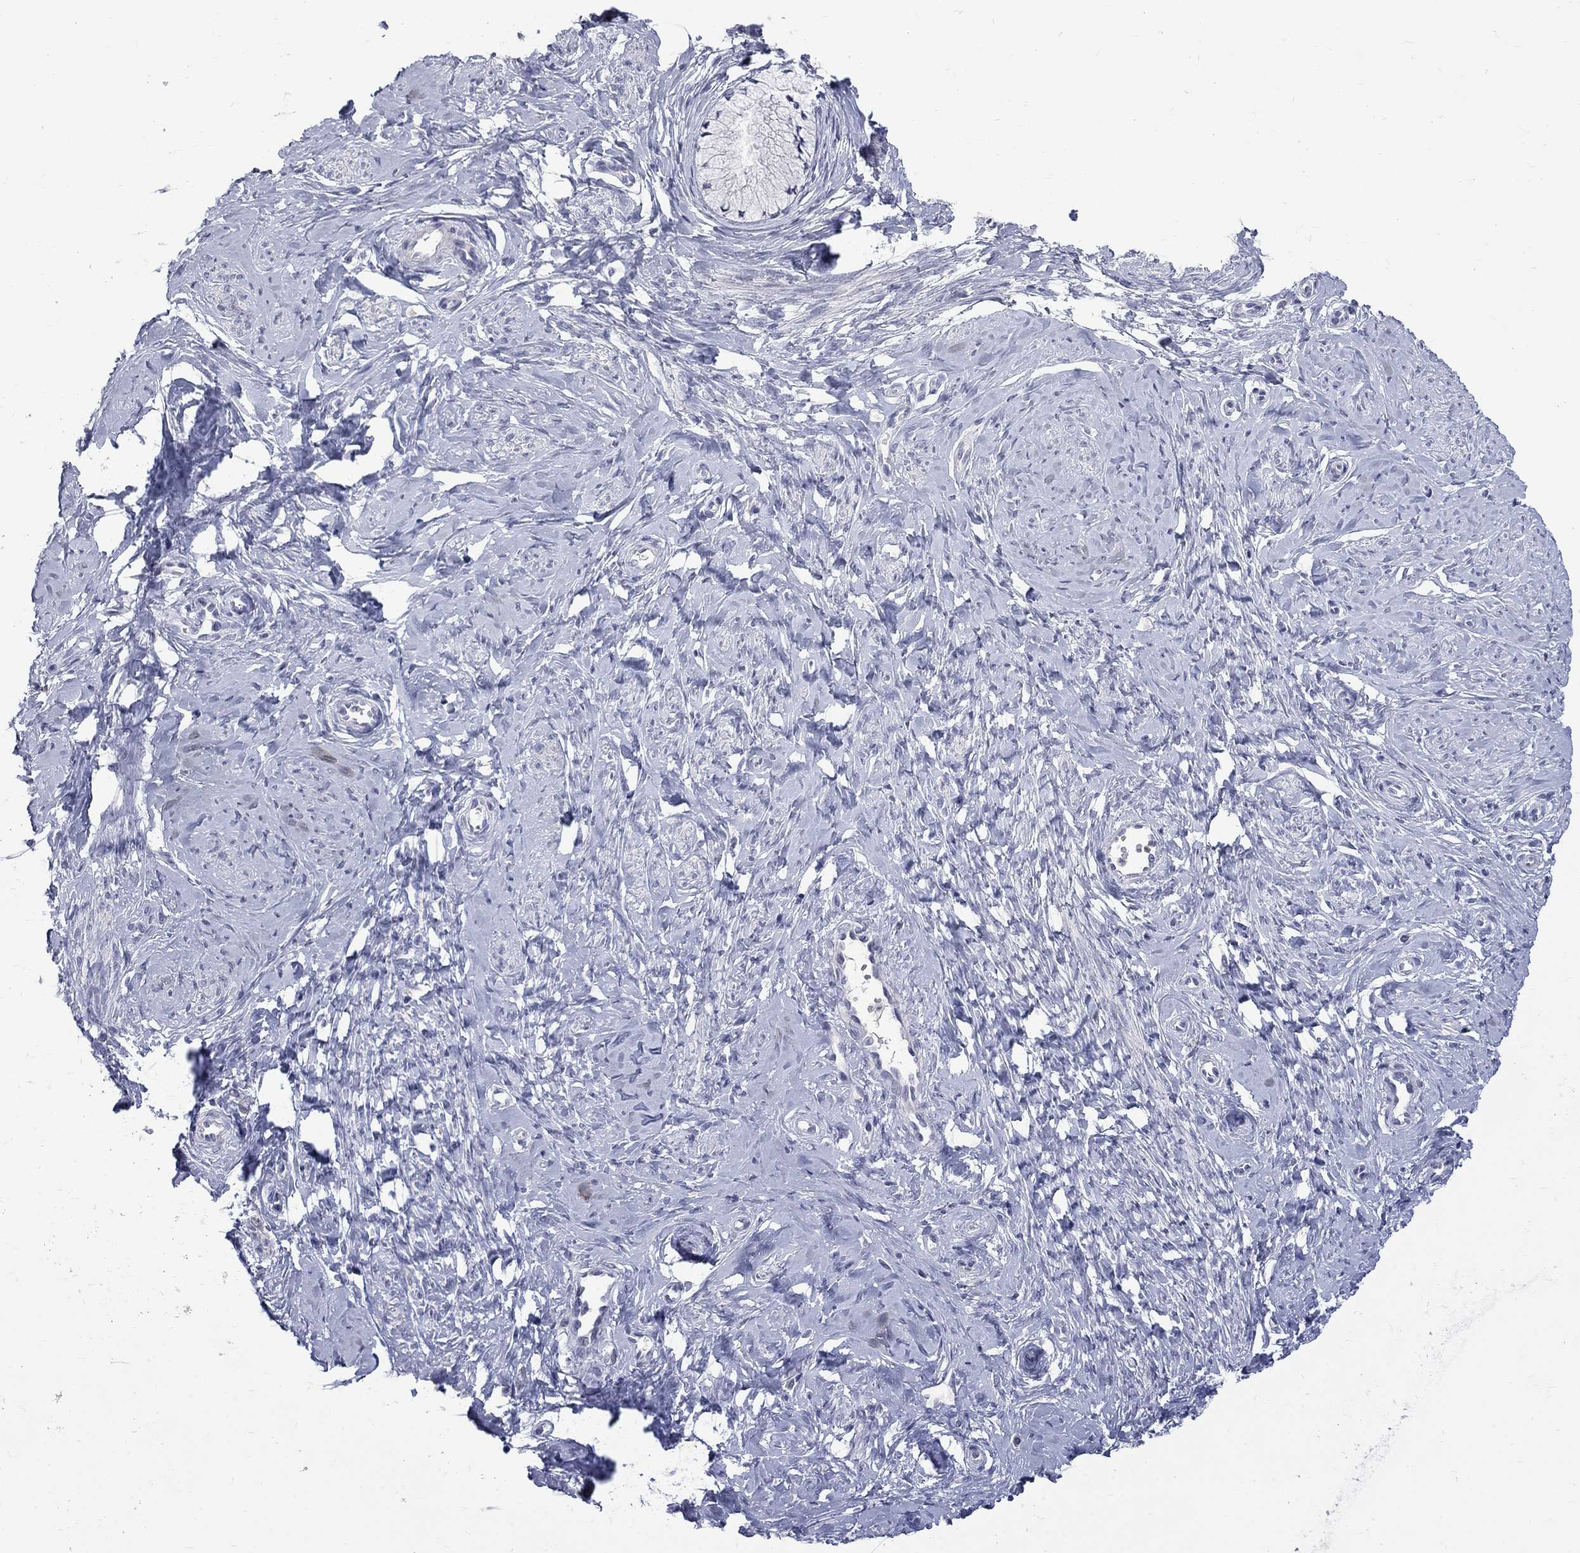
{"staining": {"intensity": "negative", "quantity": "none", "location": "none"}, "tissue": "cervix", "cell_type": "Glandular cells", "image_type": "normal", "snomed": [{"axis": "morphology", "description": "Normal tissue, NOS"}, {"axis": "topography", "description": "Cervix"}], "caption": "Immunohistochemical staining of normal cervix demonstrates no significant expression in glandular cells. (Stains: DAB (3,3'-diaminobenzidine) immunohistochemistry with hematoxylin counter stain, Microscopy: brightfield microscopy at high magnification).", "gene": "CTNND2", "patient": {"sex": "female", "age": 37}}